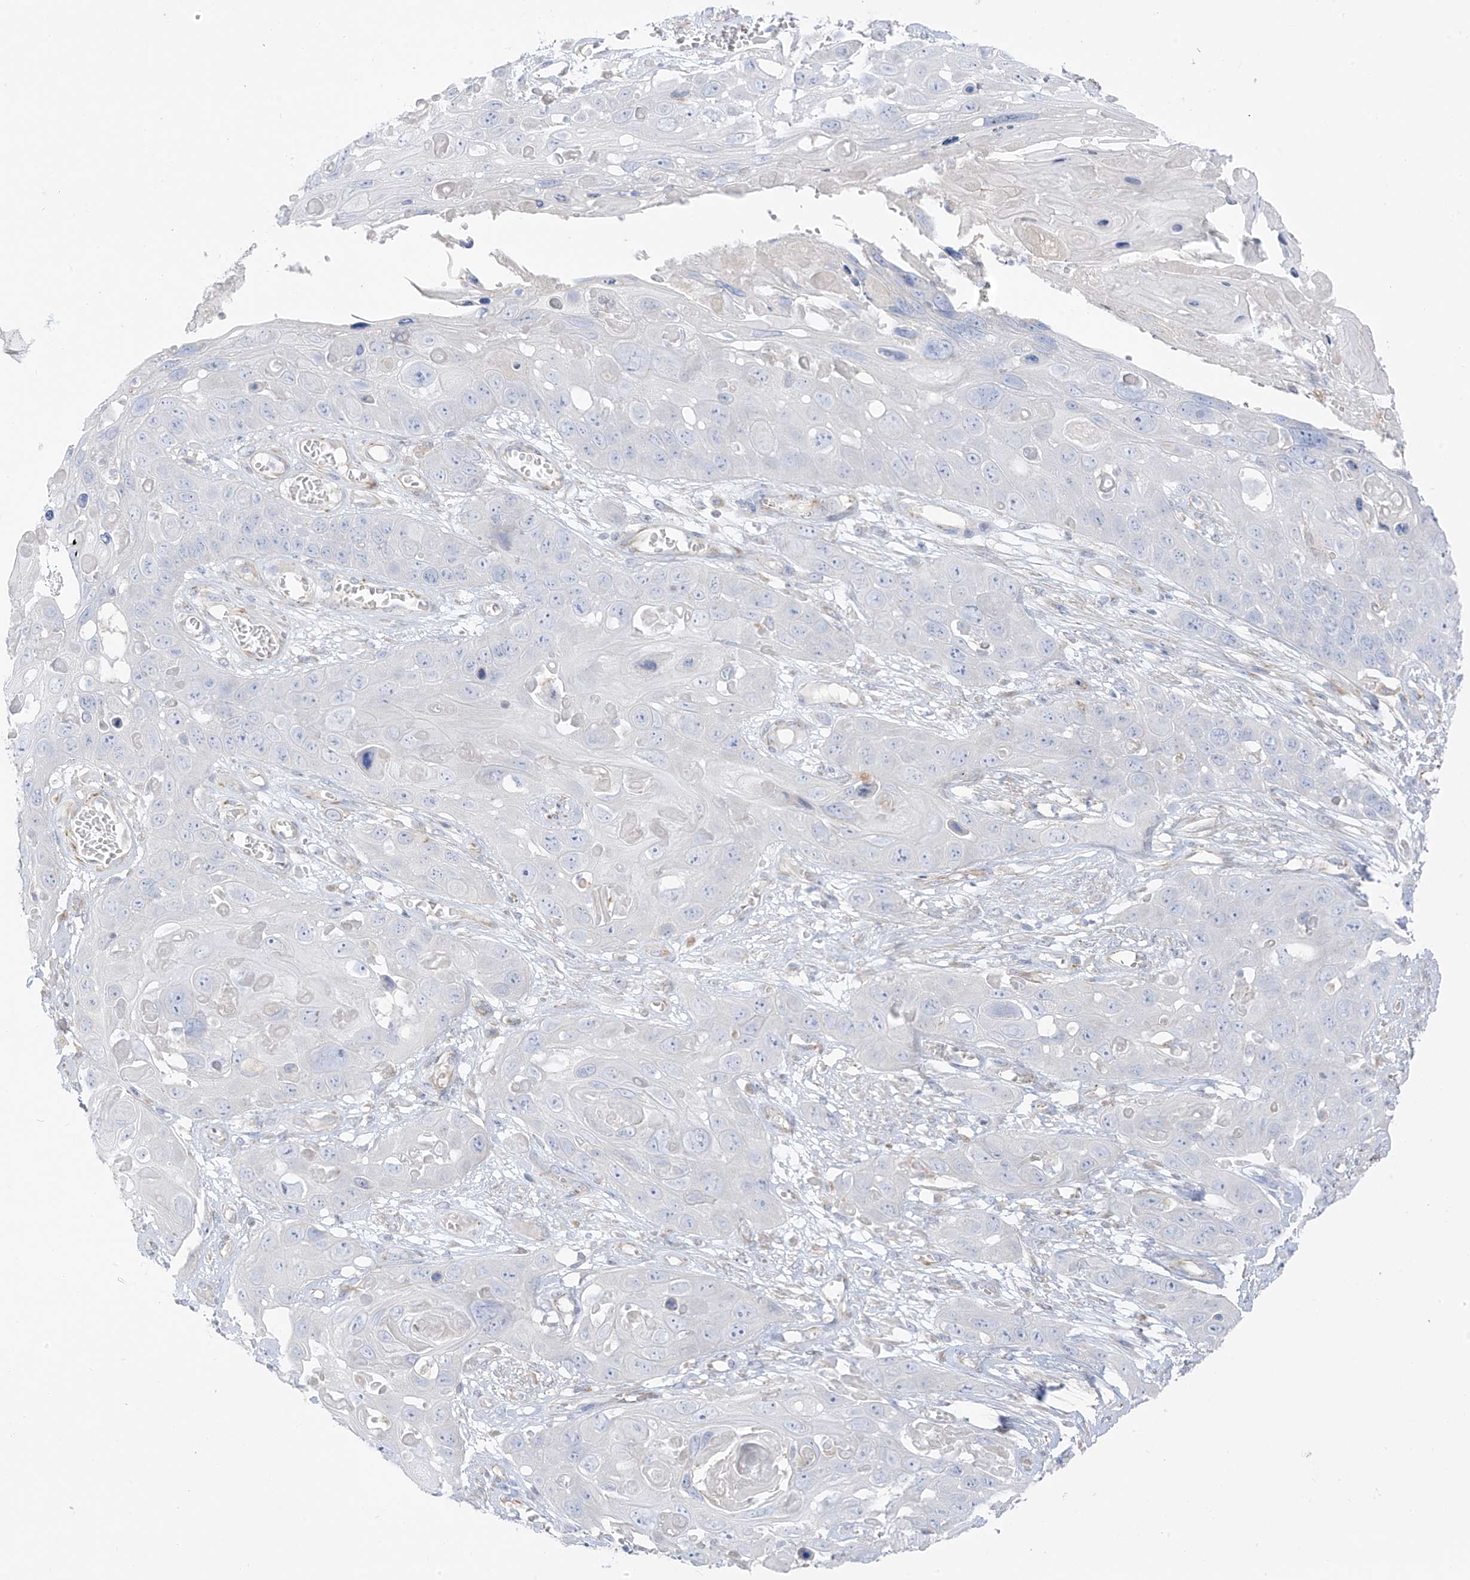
{"staining": {"intensity": "negative", "quantity": "none", "location": "none"}, "tissue": "skin cancer", "cell_type": "Tumor cells", "image_type": "cancer", "snomed": [{"axis": "morphology", "description": "Squamous cell carcinoma, NOS"}, {"axis": "topography", "description": "Skin"}], "caption": "Photomicrograph shows no protein positivity in tumor cells of squamous cell carcinoma (skin) tissue. (Immunohistochemistry (ihc), brightfield microscopy, high magnification).", "gene": "TAL2", "patient": {"sex": "male", "age": 55}}